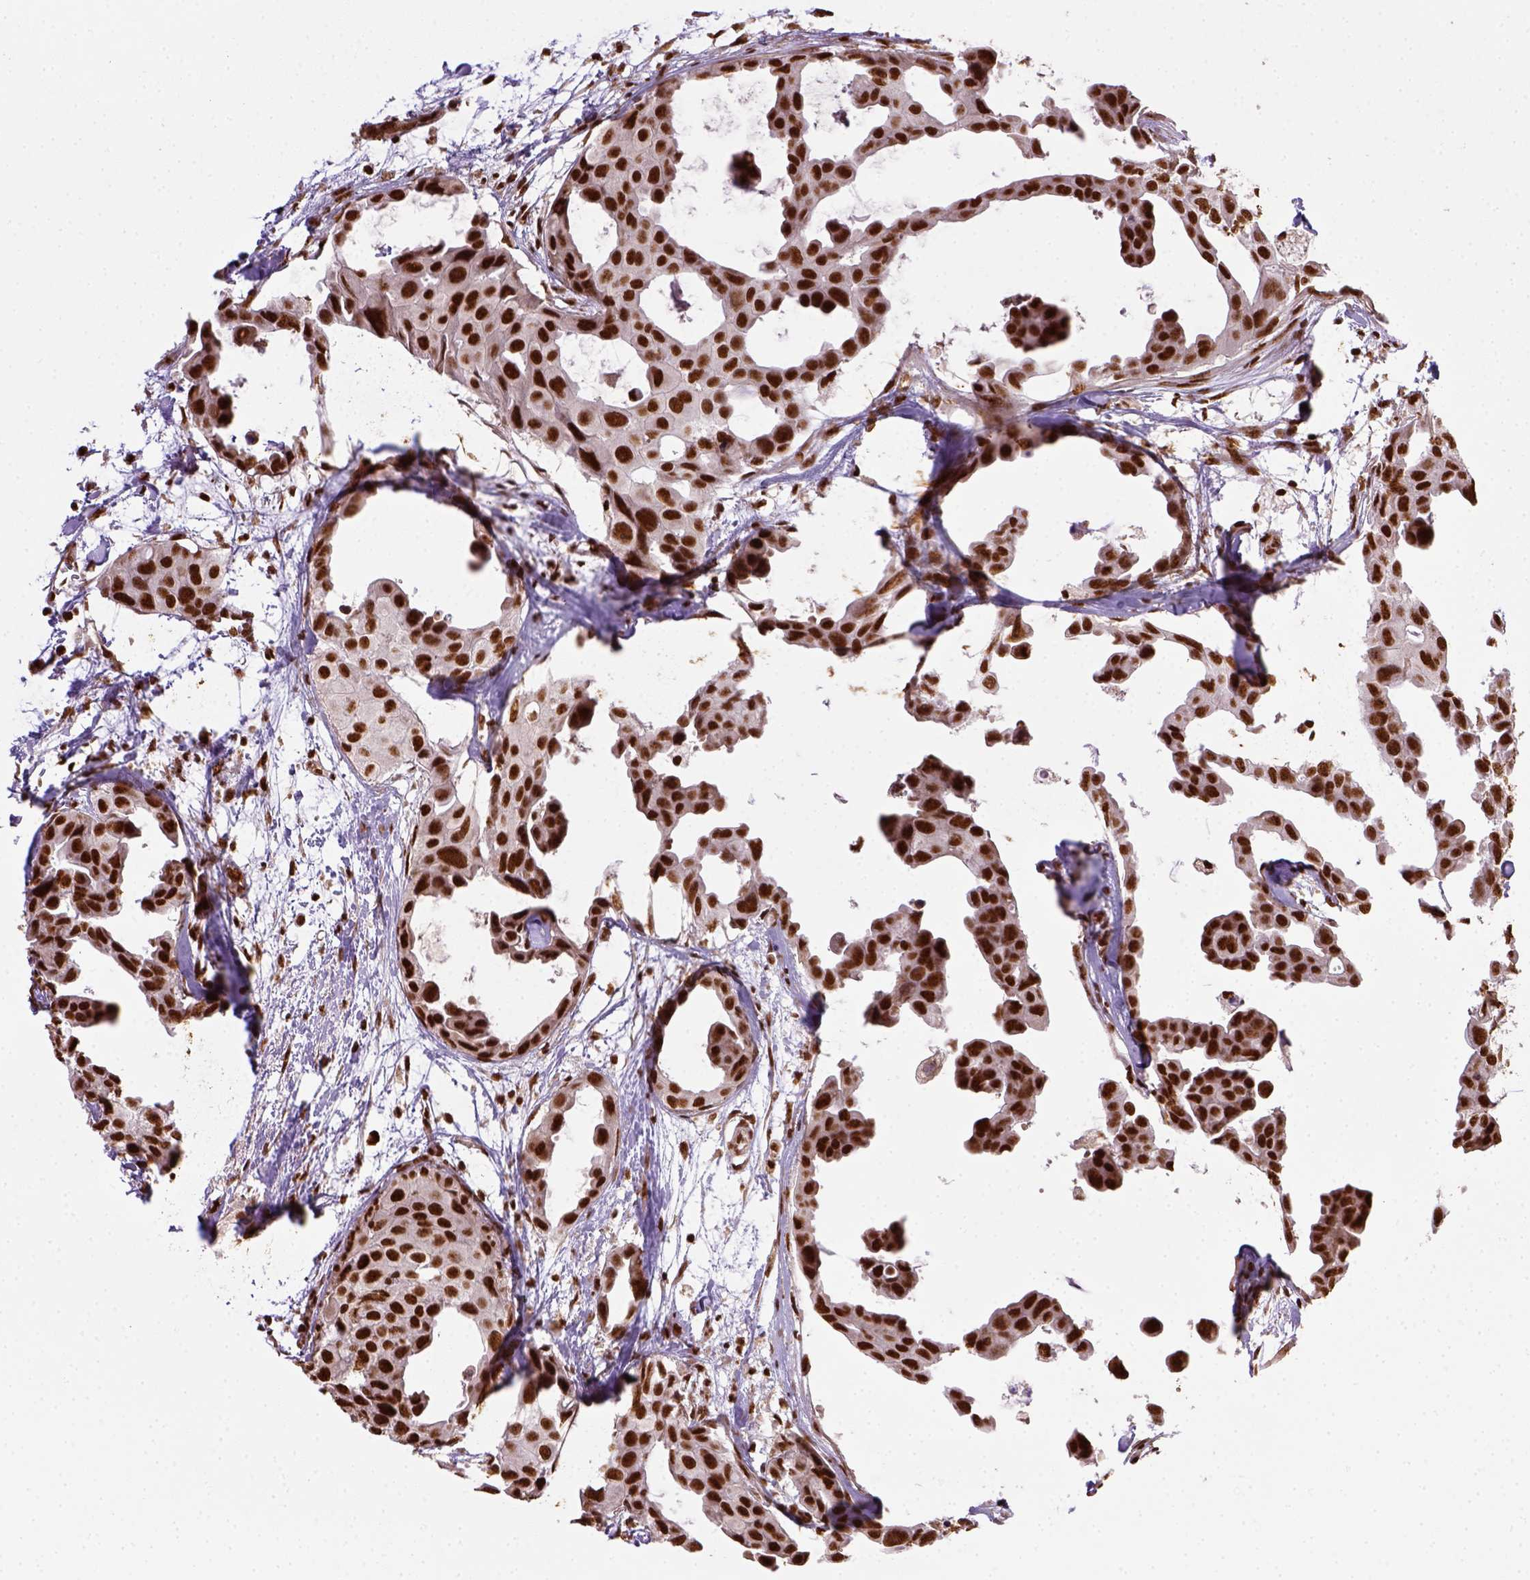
{"staining": {"intensity": "strong", "quantity": ">75%", "location": "nuclear"}, "tissue": "breast cancer", "cell_type": "Tumor cells", "image_type": "cancer", "snomed": [{"axis": "morphology", "description": "Duct carcinoma"}, {"axis": "topography", "description": "Breast"}], "caption": "Brown immunohistochemical staining in breast cancer shows strong nuclear expression in approximately >75% of tumor cells. (DAB (3,3'-diaminobenzidine) IHC, brown staining for protein, blue staining for nuclei).", "gene": "CCAR1", "patient": {"sex": "female", "age": 38}}